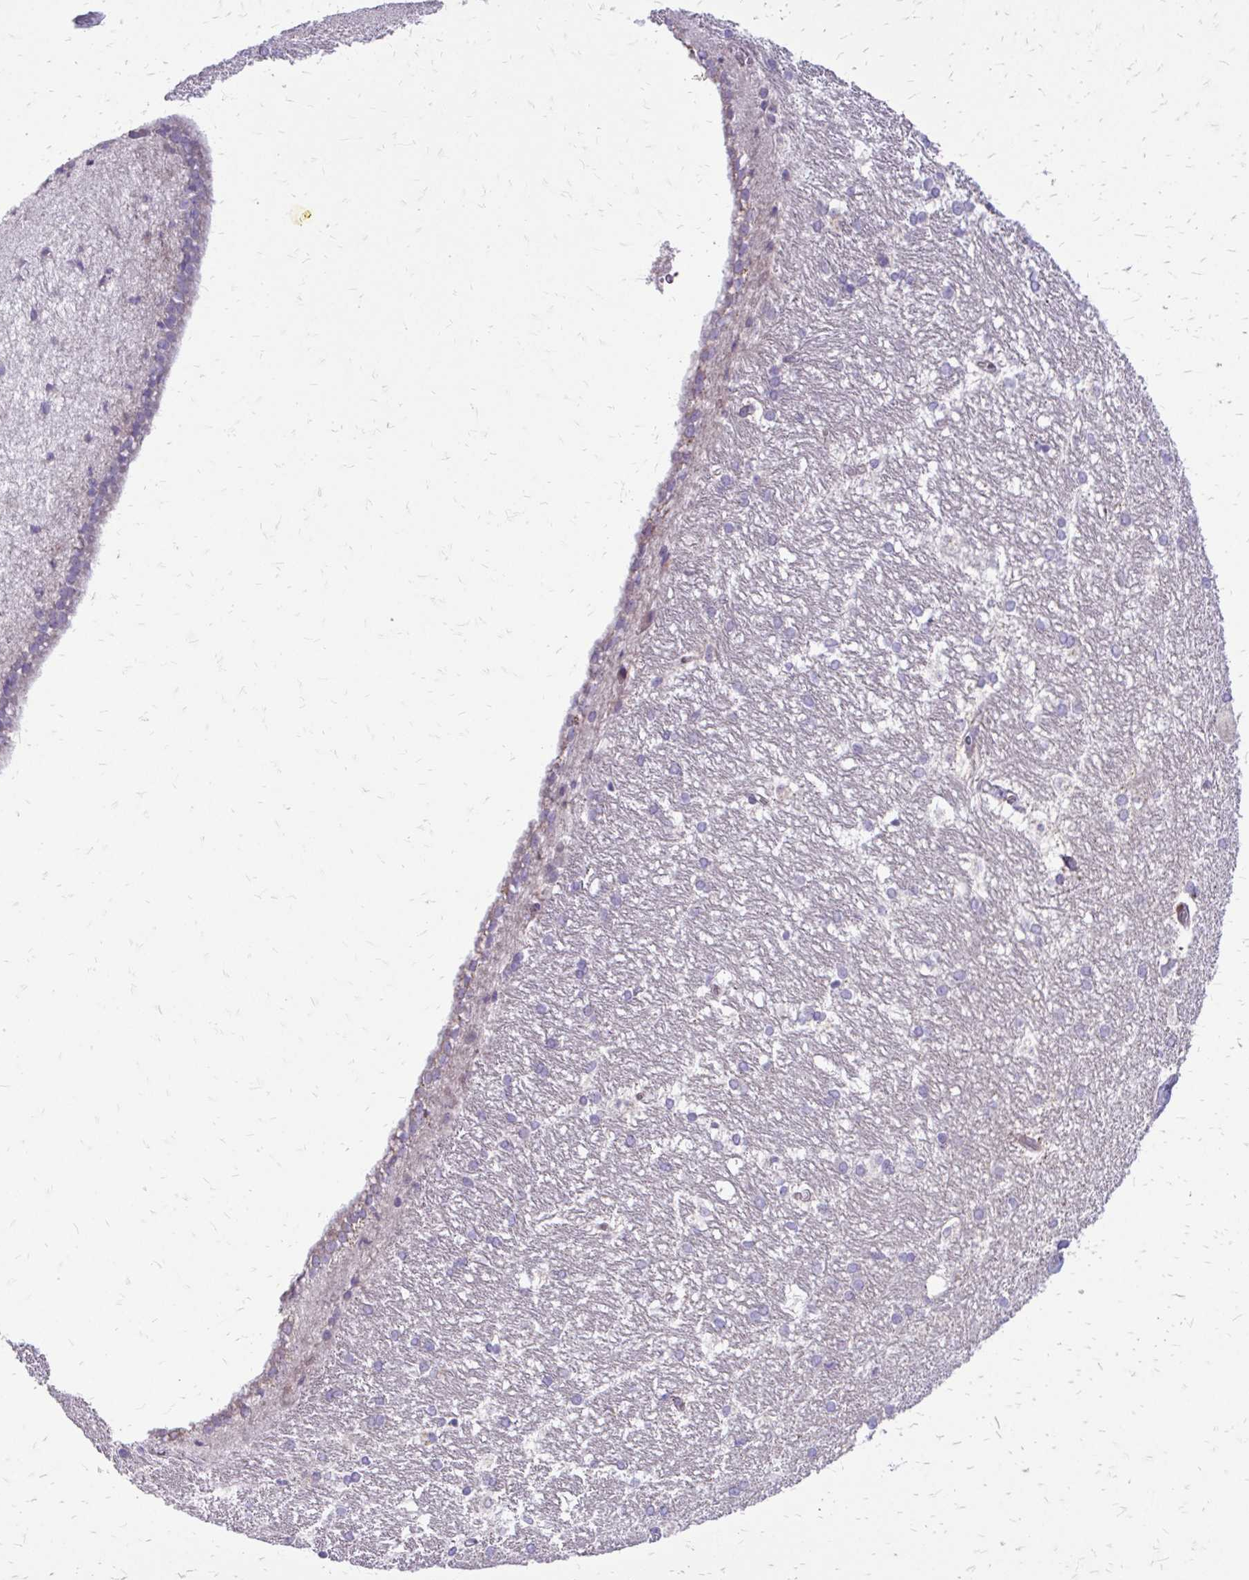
{"staining": {"intensity": "negative", "quantity": "none", "location": "none"}, "tissue": "hippocampus", "cell_type": "Glial cells", "image_type": "normal", "snomed": [{"axis": "morphology", "description": "Normal tissue, NOS"}, {"axis": "topography", "description": "Cerebral cortex"}, {"axis": "topography", "description": "Hippocampus"}], "caption": "DAB immunohistochemical staining of normal human hippocampus displays no significant positivity in glial cells. (Stains: DAB IHC with hematoxylin counter stain, Microscopy: brightfield microscopy at high magnification).", "gene": "FUNDC2", "patient": {"sex": "female", "age": 19}}